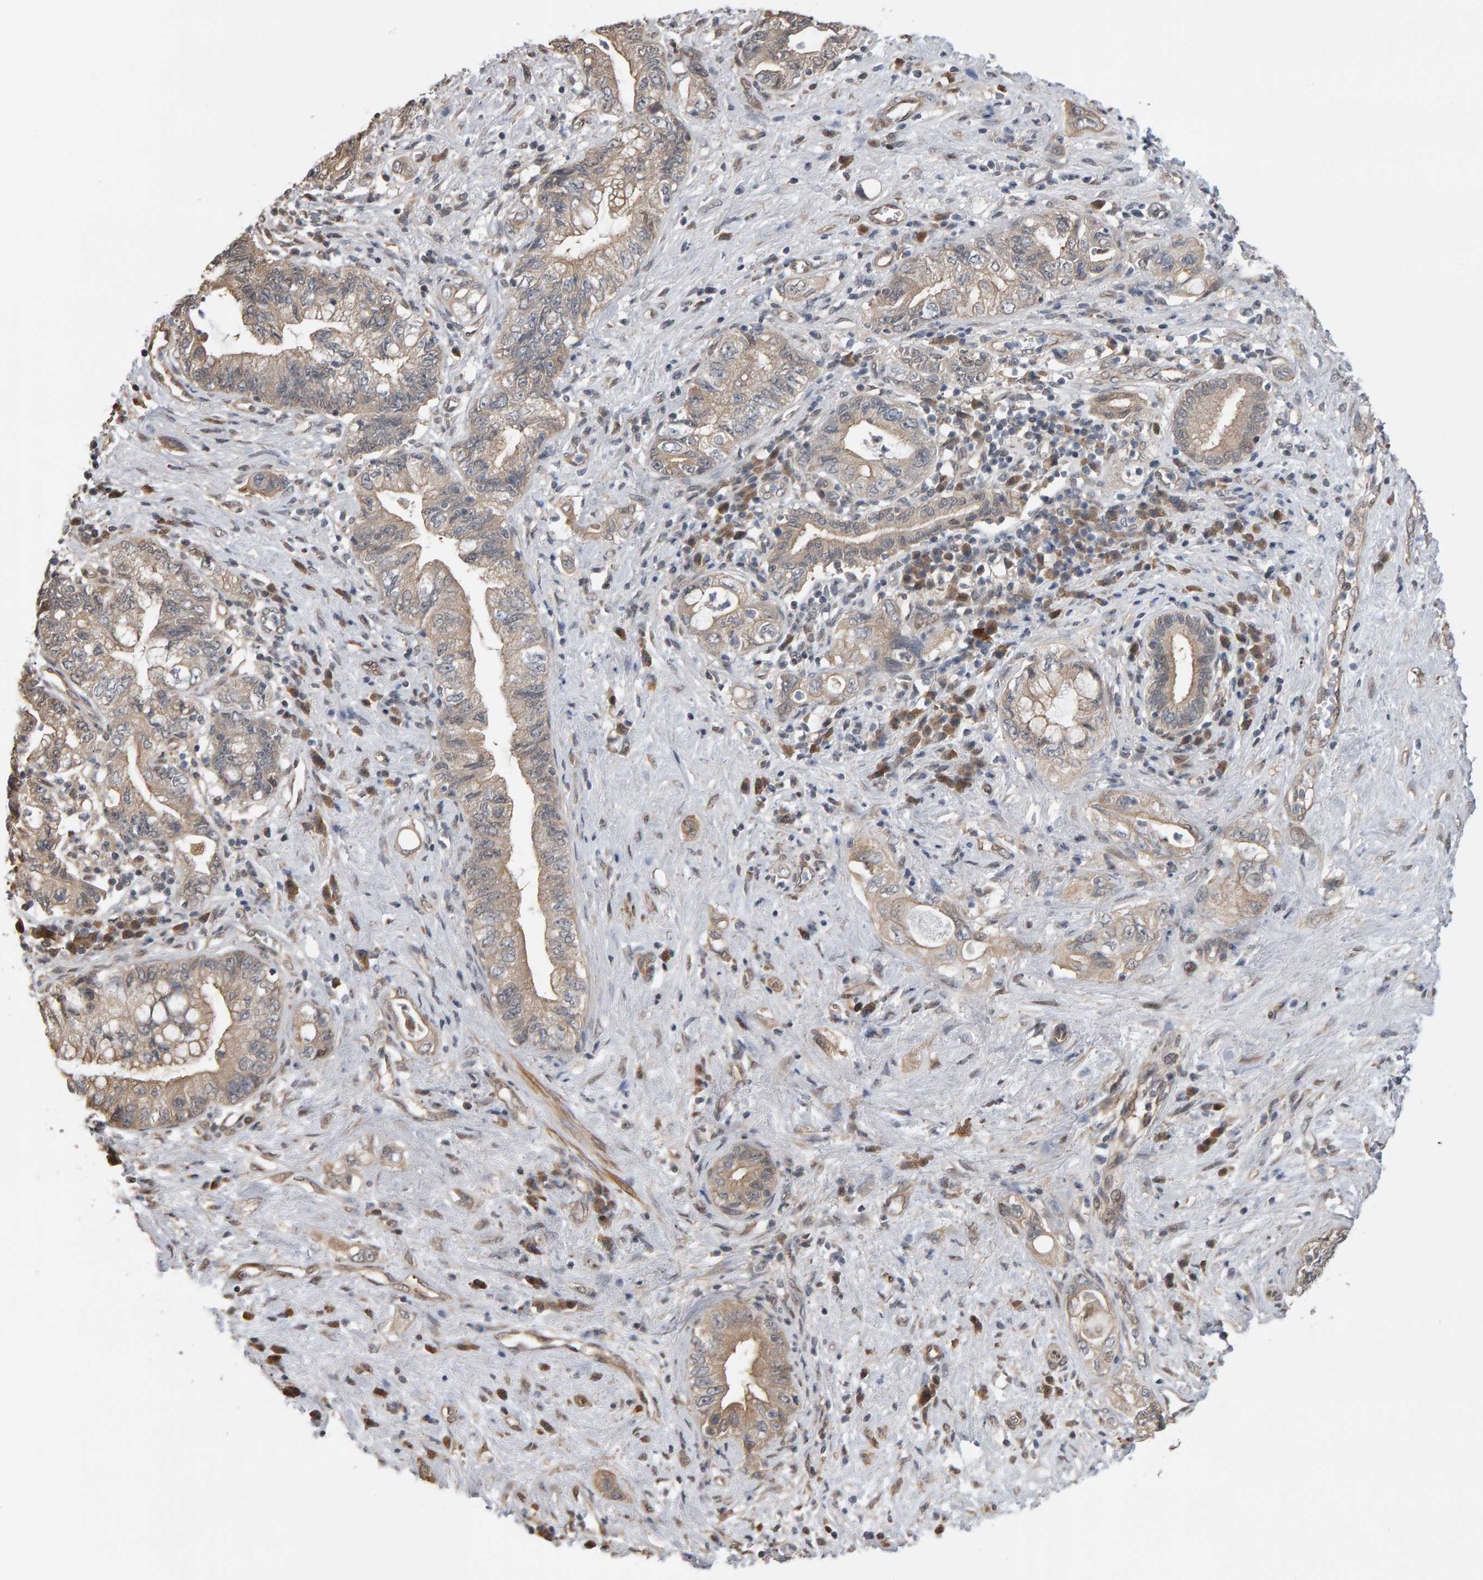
{"staining": {"intensity": "weak", "quantity": ">75%", "location": "cytoplasmic/membranous"}, "tissue": "pancreatic cancer", "cell_type": "Tumor cells", "image_type": "cancer", "snomed": [{"axis": "morphology", "description": "Adenocarcinoma, NOS"}, {"axis": "topography", "description": "Pancreas"}], "caption": "Approximately >75% of tumor cells in human pancreatic cancer show weak cytoplasmic/membranous protein expression as visualized by brown immunohistochemical staining.", "gene": "COASY", "patient": {"sex": "female", "age": 73}}